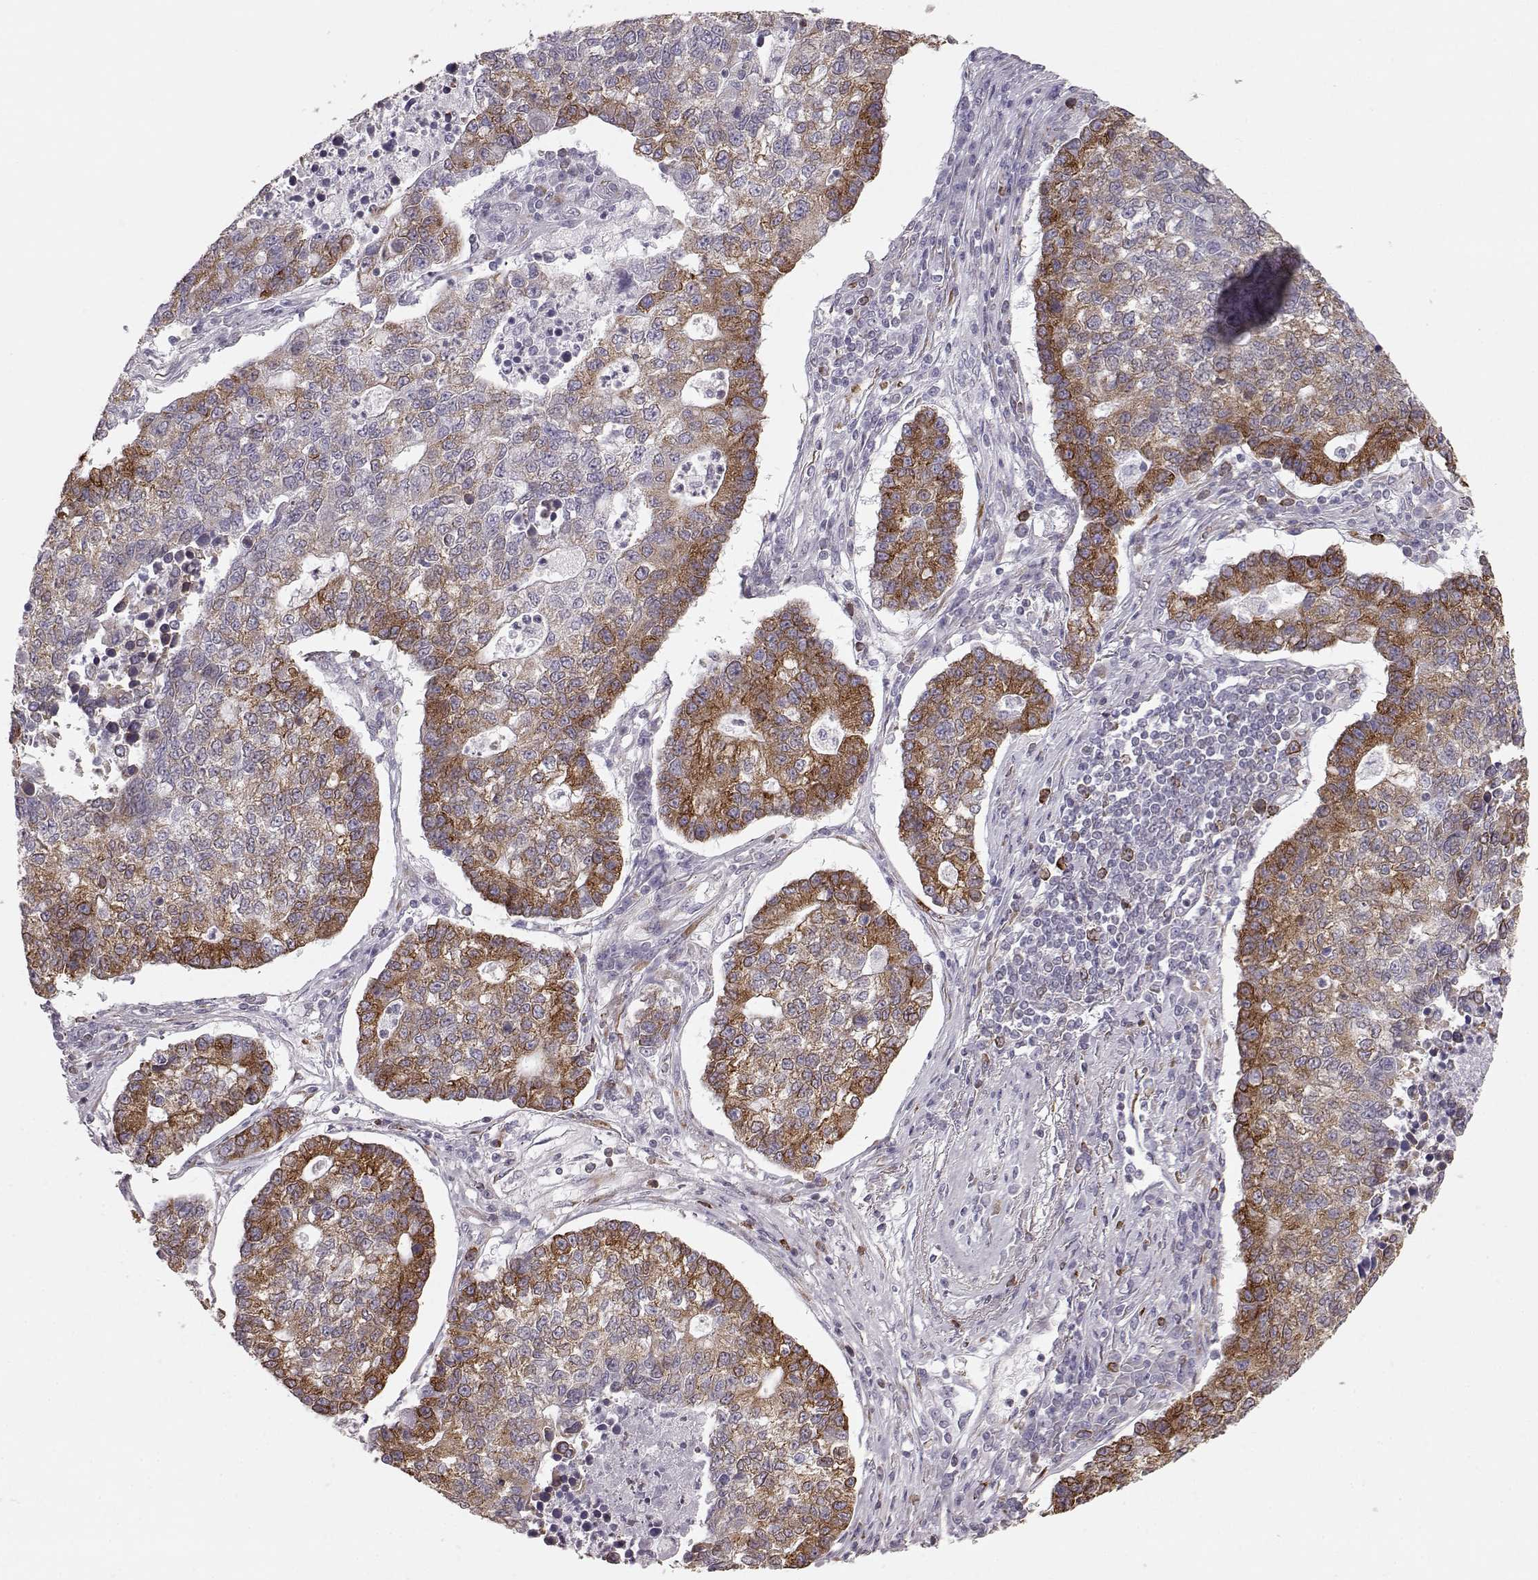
{"staining": {"intensity": "strong", "quantity": "25%-75%", "location": "cytoplasmic/membranous"}, "tissue": "lung cancer", "cell_type": "Tumor cells", "image_type": "cancer", "snomed": [{"axis": "morphology", "description": "Adenocarcinoma, NOS"}, {"axis": "topography", "description": "Lung"}], "caption": "This is an image of IHC staining of lung adenocarcinoma, which shows strong positivity in the cytoplasmic/membranous of tumor cells.", "gene": "ELOVL5", "patient": {"sex": "male", "age": 57}}